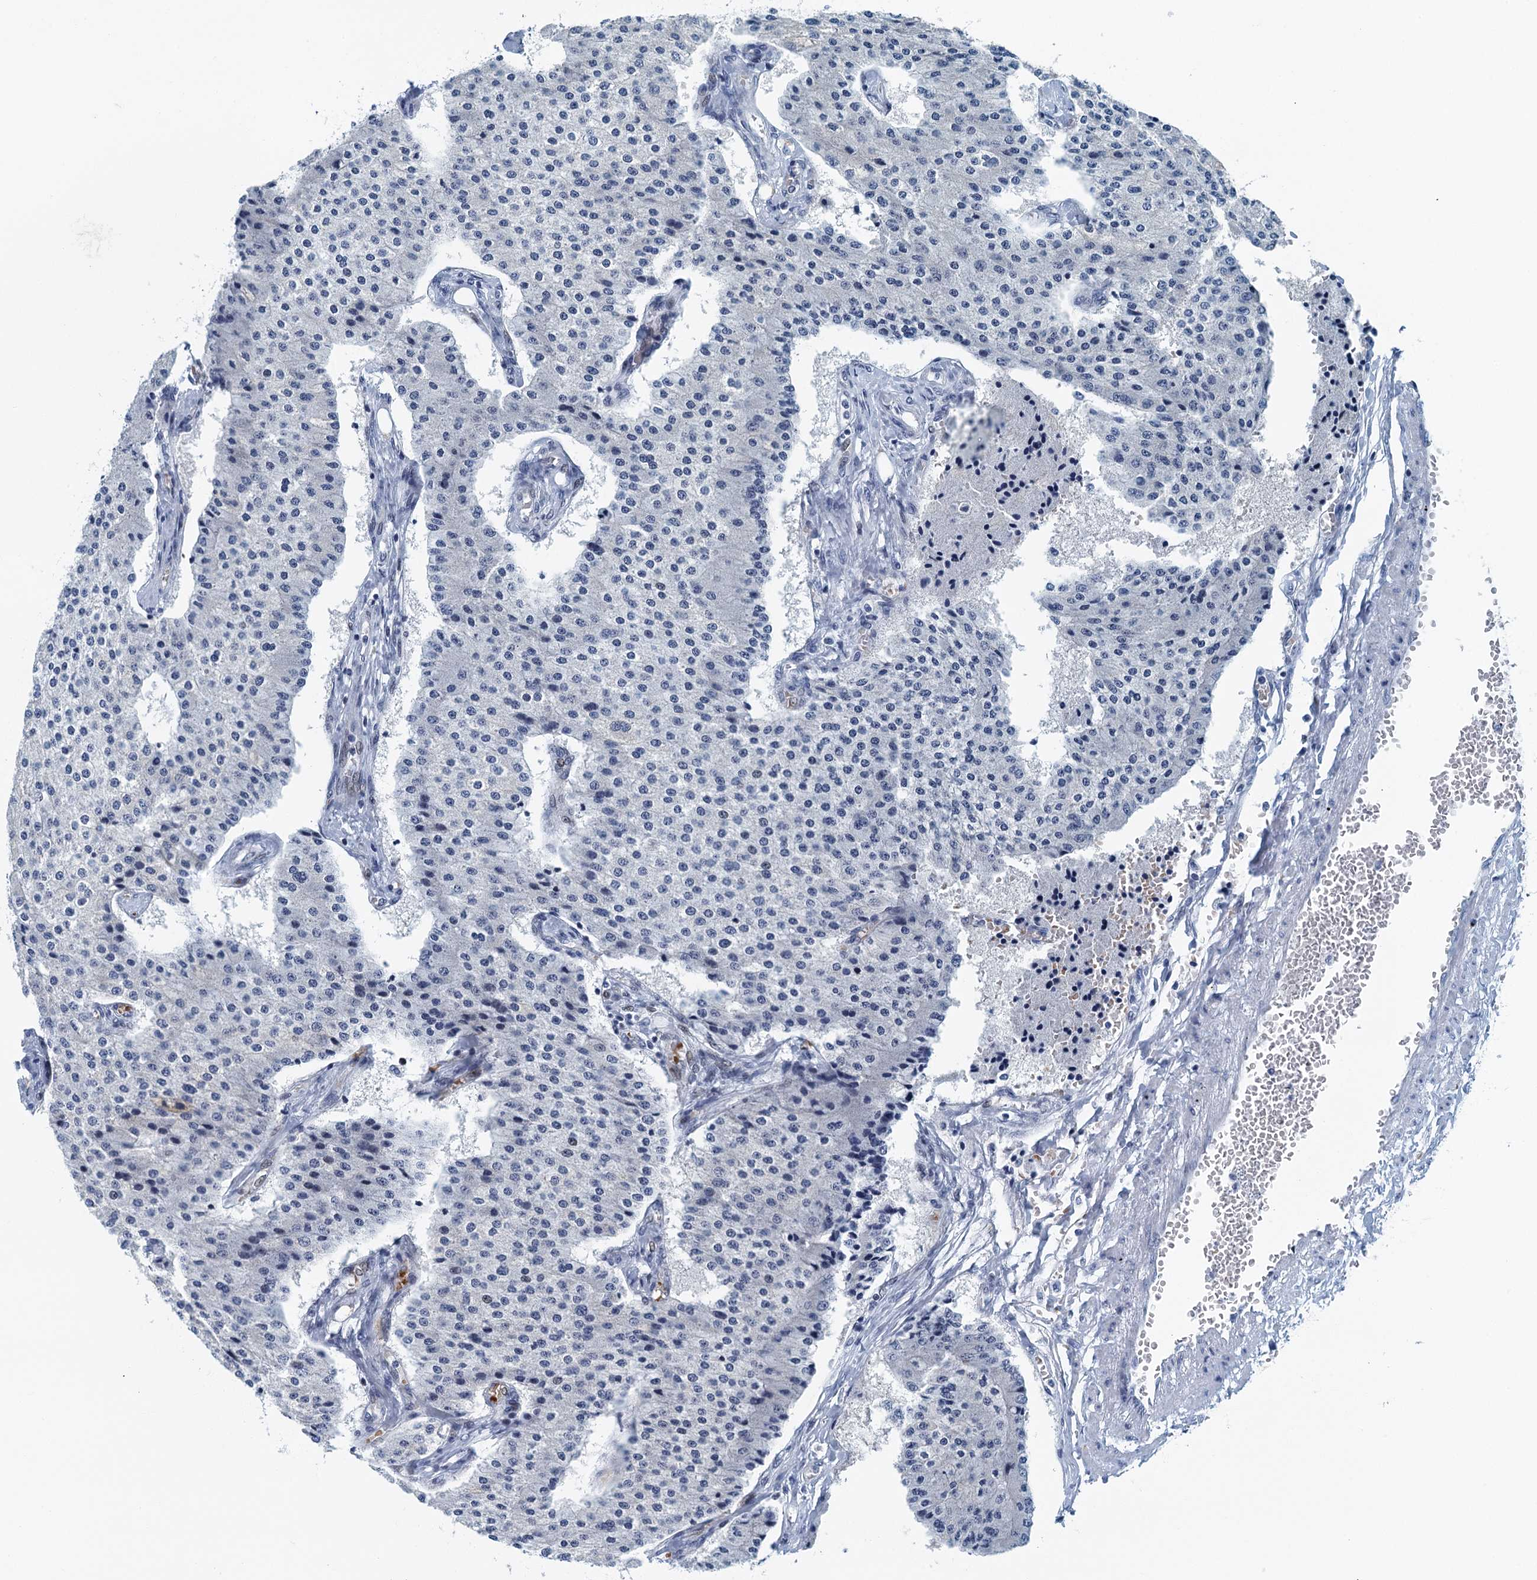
{"staining": {"intensity": "negative", "quantity": "none", "location": "none"}, "tissue": "carcinoid", "cell_type": "Tumor cells", "image_type": "cancer", "snomed": [{"axis": "morphology", "description": "Carcinoid, malignant, NOS"}, {"axis": "topography", "description": "Colon"}], "caption": "Tumor cells are negative for protein expression in human carcinoid.", "gene": "ANKRD13D", "patient": {"sex": "female", "age": 52}}